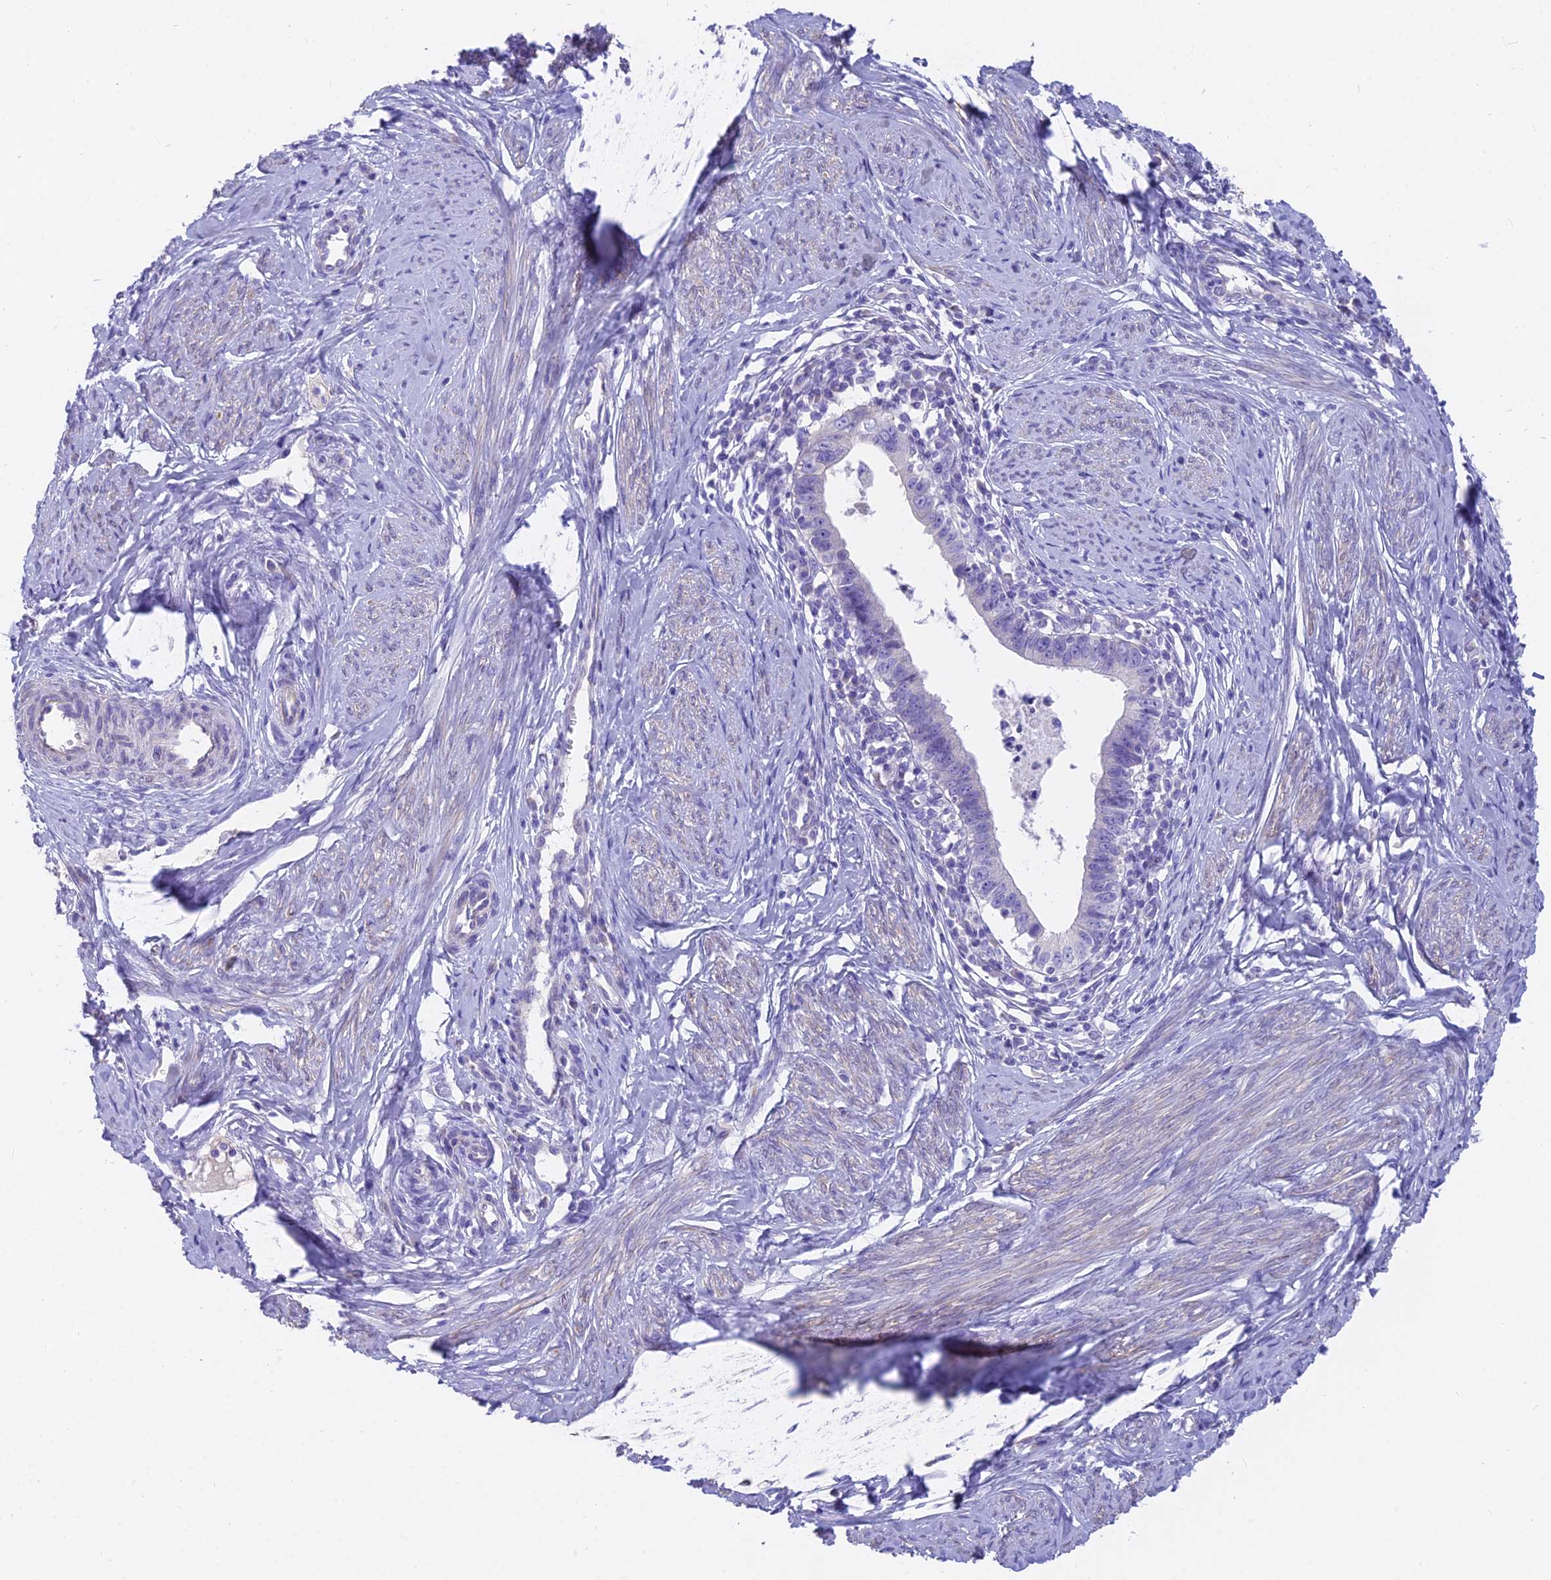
{"staining": {"intensity": "negative", "quantity": "none", "location": "none"}, "tissue": "cervical cancer", "cell_type": "Tumor cells", "image_type": "cancer", "snomed": [{"axis": "morphology", "description": "Adenocarcinoma, NOS"}, {"axis": "topography", "description": "Cervix"}], "caption": "Cervical cancer was stained to show a protein in brown. There is no significant staining in tumor cells.", "gene": "FAM168B", "patient": {"sex": "female", "age": 36}}